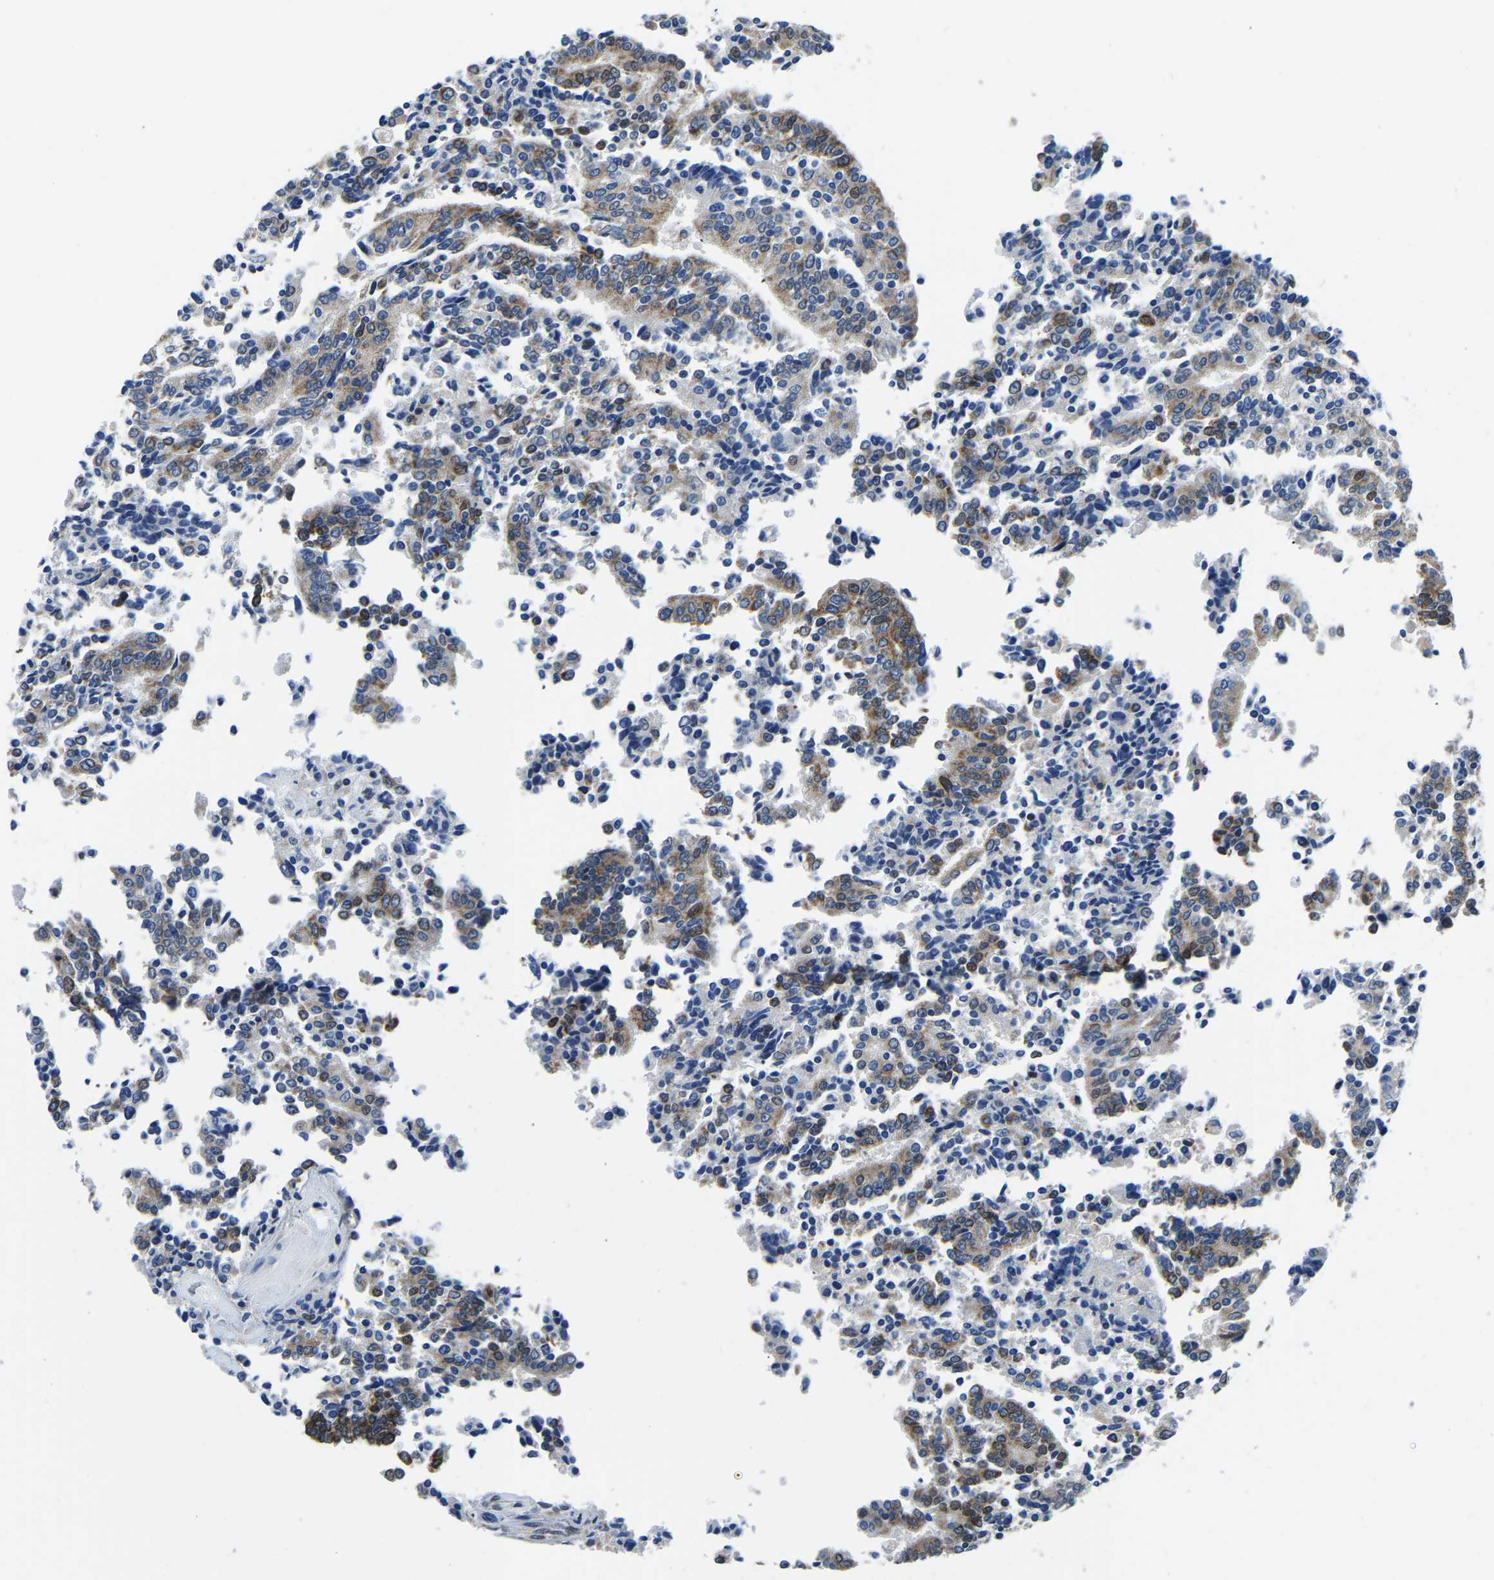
{"staining": {"intensity": "moderate", "quantity": ">75%", "location": "cytoplasmic/membranous,nuclear"}, "tissue": "prostate cancer", "cell_type": "Tumor cells", "image_type": "cancer", "snomed": [{"axis": "morphology", "description": "Normal tissue, NOS"}, {"axis": "morphology", "description": "Adenocarcinoma, High grade"}, {"axis": "topography", "description": "Prostate"}, {"axis": "topography", "description": "Seminal veicle"}], "caption": "IHC (DAB (3,3'-diaminobenzidine)) staining of human prostate cancer (adenocarcinoma (high-grade)) shows moderate cytoplasmic/membranous and nuclear protein positivity in about >75% of tumor cells.", "gene": "BNIP3L", "patient": {"sex": "male", "age": 55}}